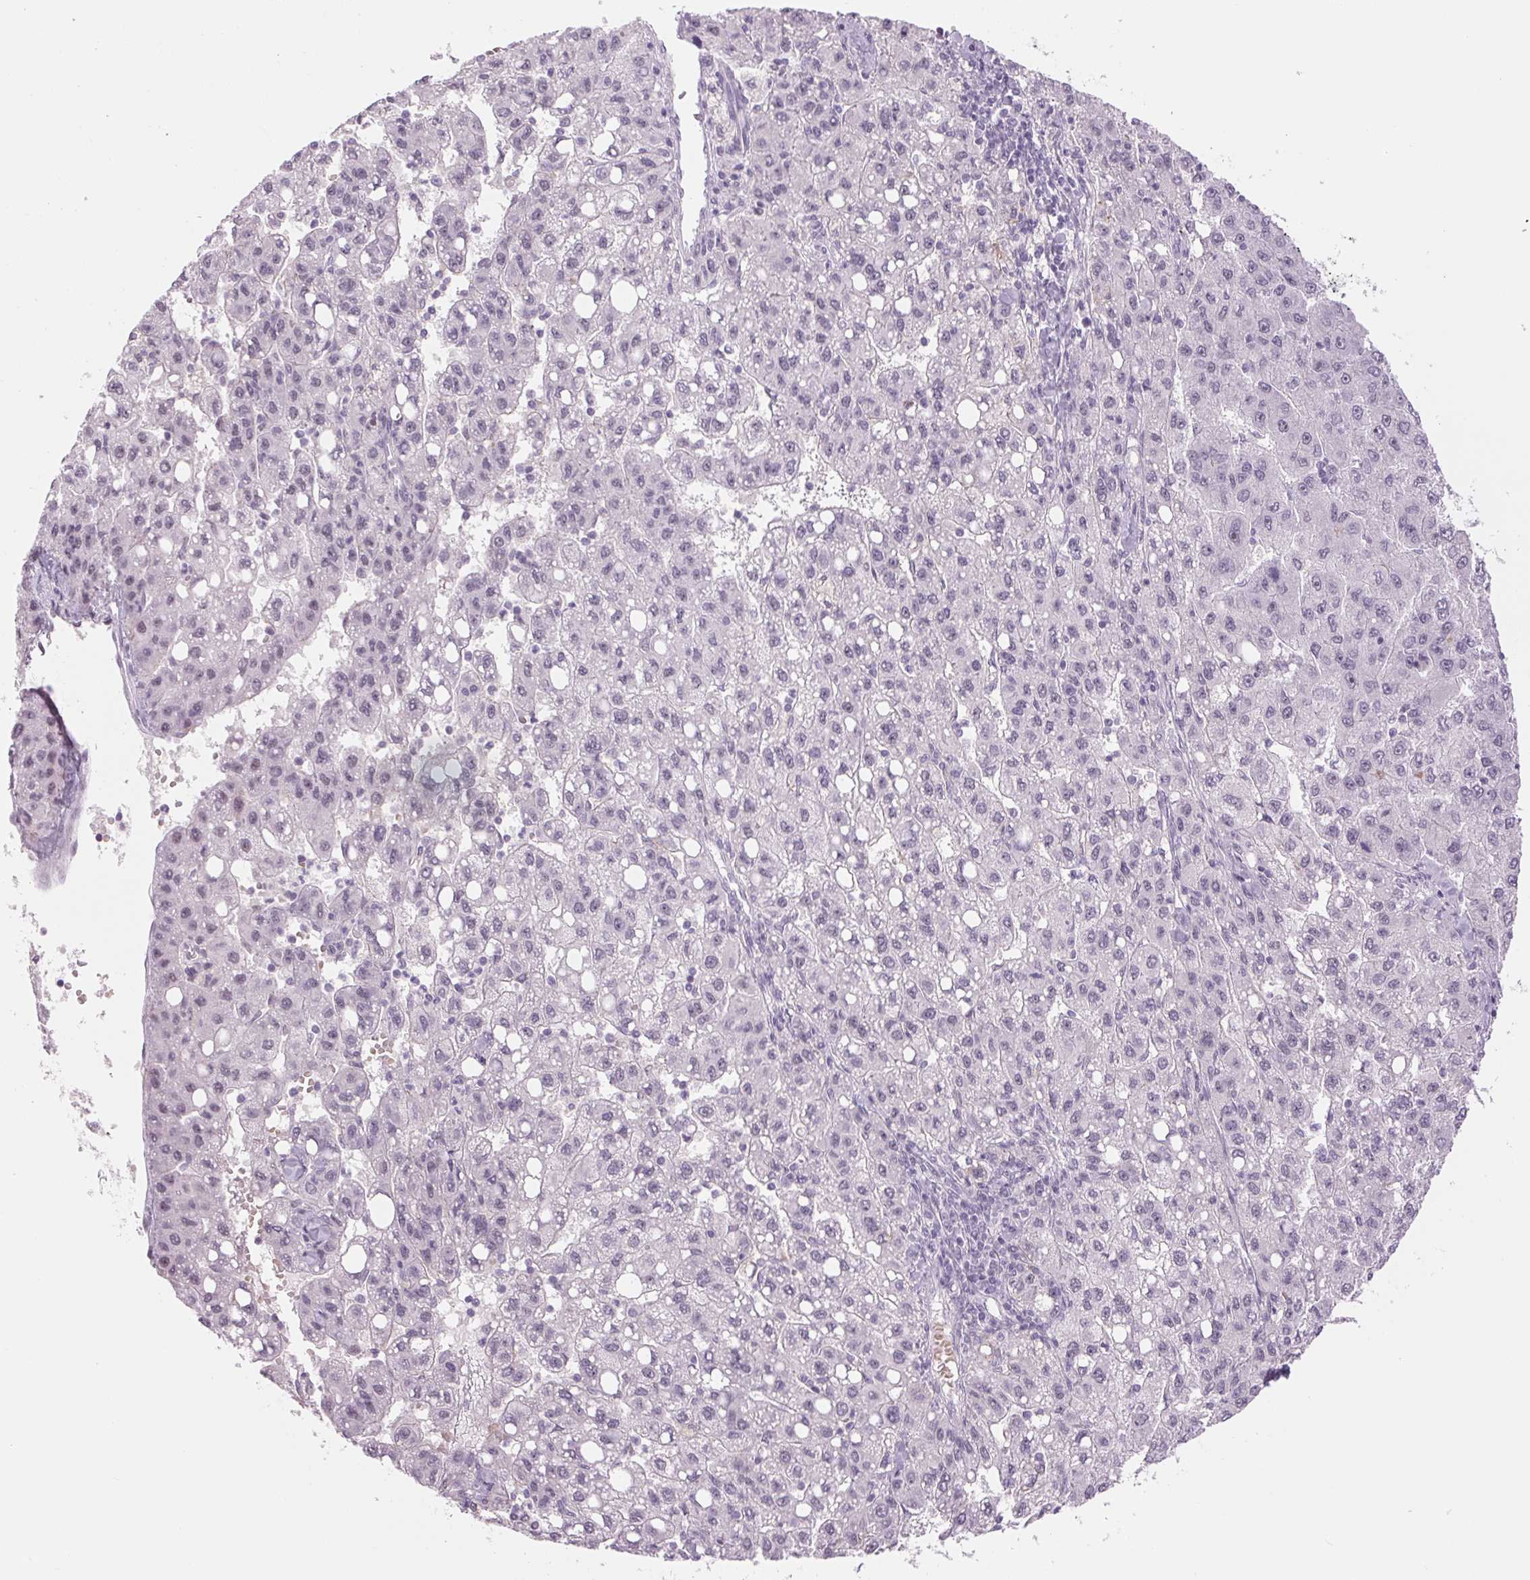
{"staining": {"intensity": "negative", "quantity": "none", "location": "none"}, "tissue": "liver cancer", "cell_type": "Tumor cells", "image_type": "cancer", "snomed": [{"axis": "morphology", "description": "Carcinoma, Hepatocellular, NOS"}, {"axis": "topography", "description": "Liver"}], "caption": "A micrograph of human liver cancer (hepatocellular carcinoma) is negative for staining in tumor cells.", "gene": "ZC3H14", "patient": {"sex": "female", "age": 82}}